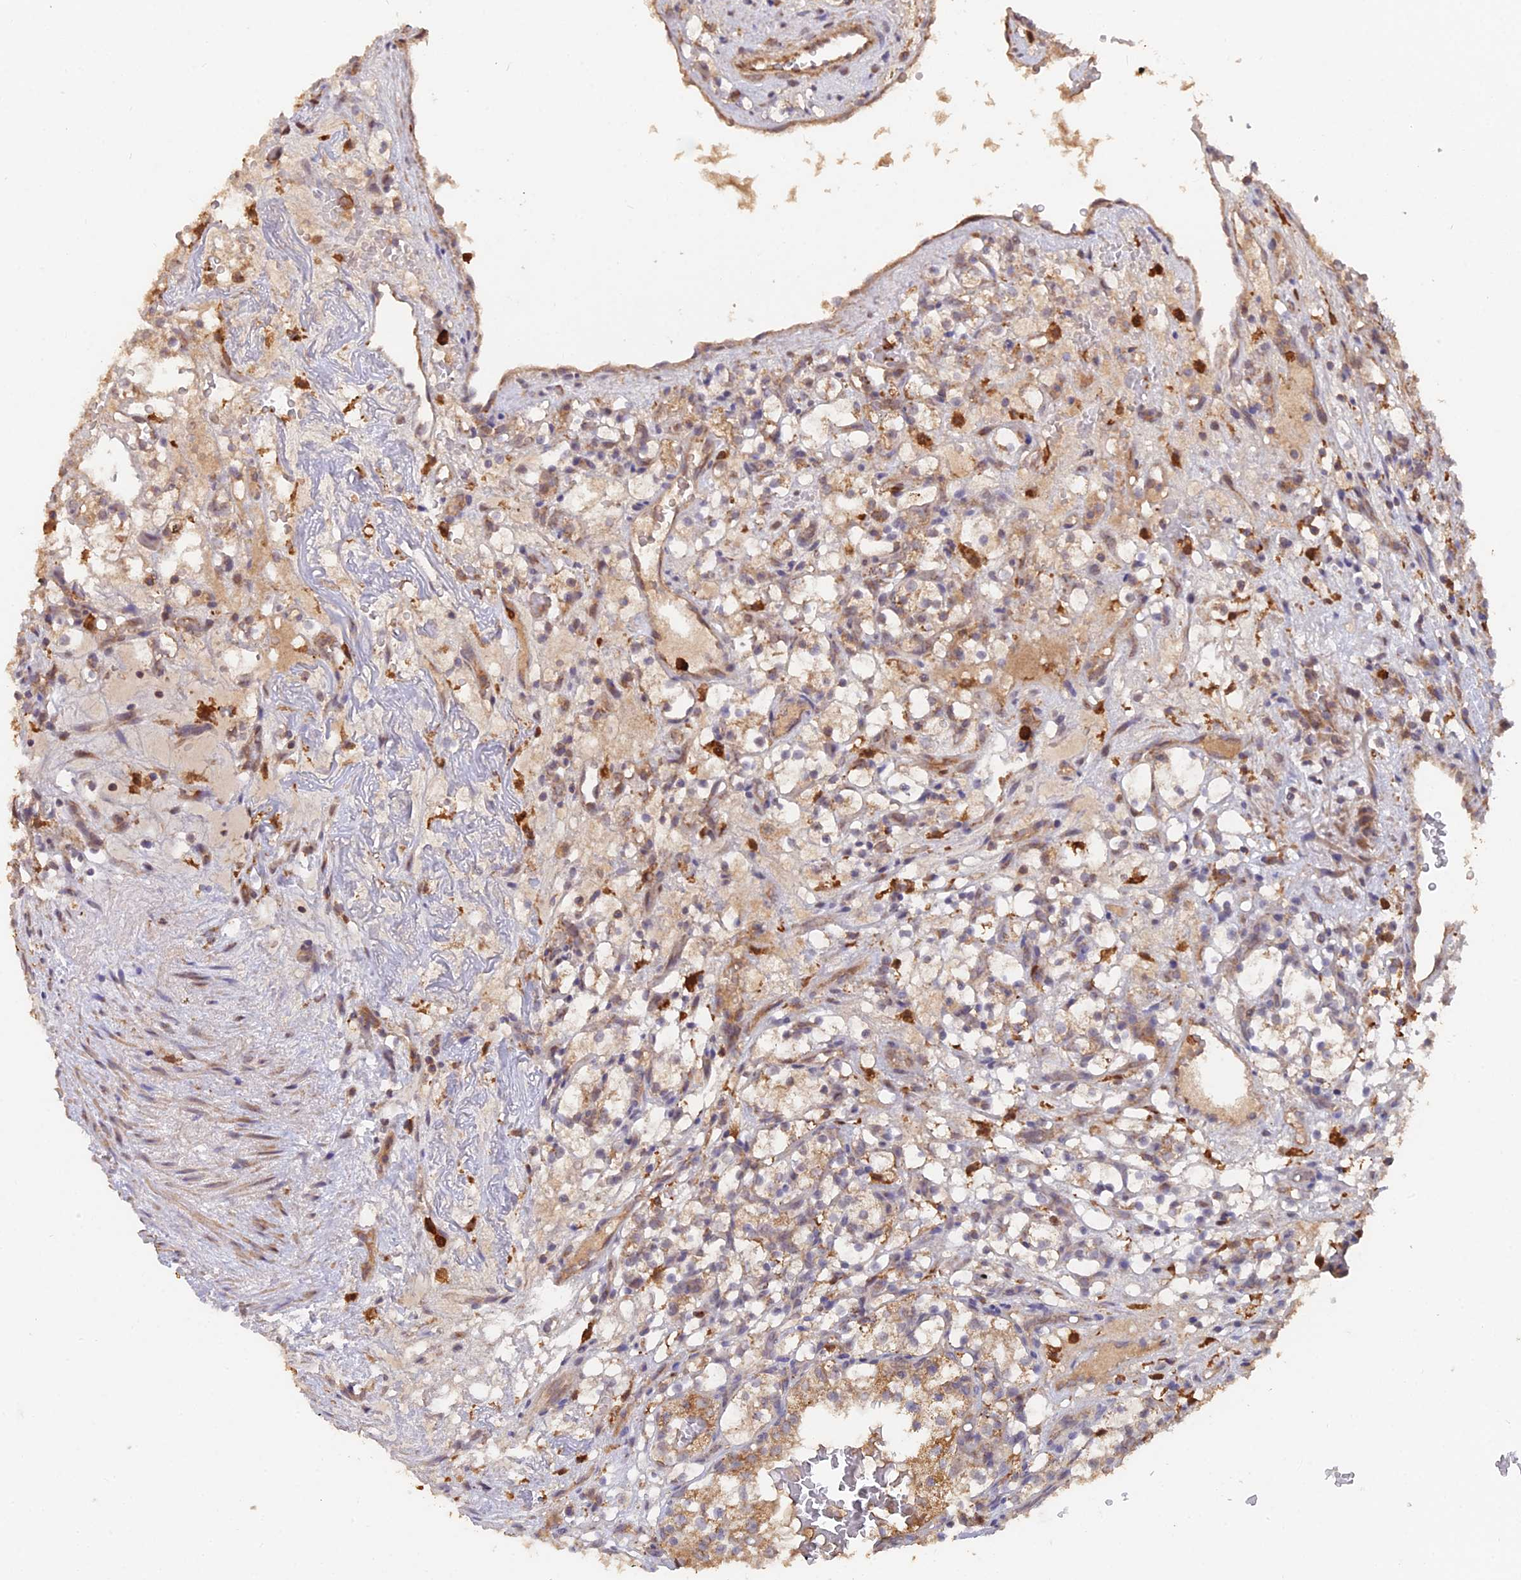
{"staining": {"intensity": "weak", "quantity": "25%-75%", "location": "cytoplasmic/membranous"}, "tissue": "renal cancer", "cell_type": "Tumor cells", "image_type": "cancer", "snomed": [{"axis": "morphology", "description": "Adenocarcinoma, NOS"}, {"axis": "topography", "description": "Kidney"}], "caption": "Immunohistochemical staining of adenocarcinoma (renal) demonstrates weak cytoplasmic/membranous protein staining in about 25%-75% of tumor cells.", "gene": "IFT22", "patient": {"sex": "female", "age": 69}}